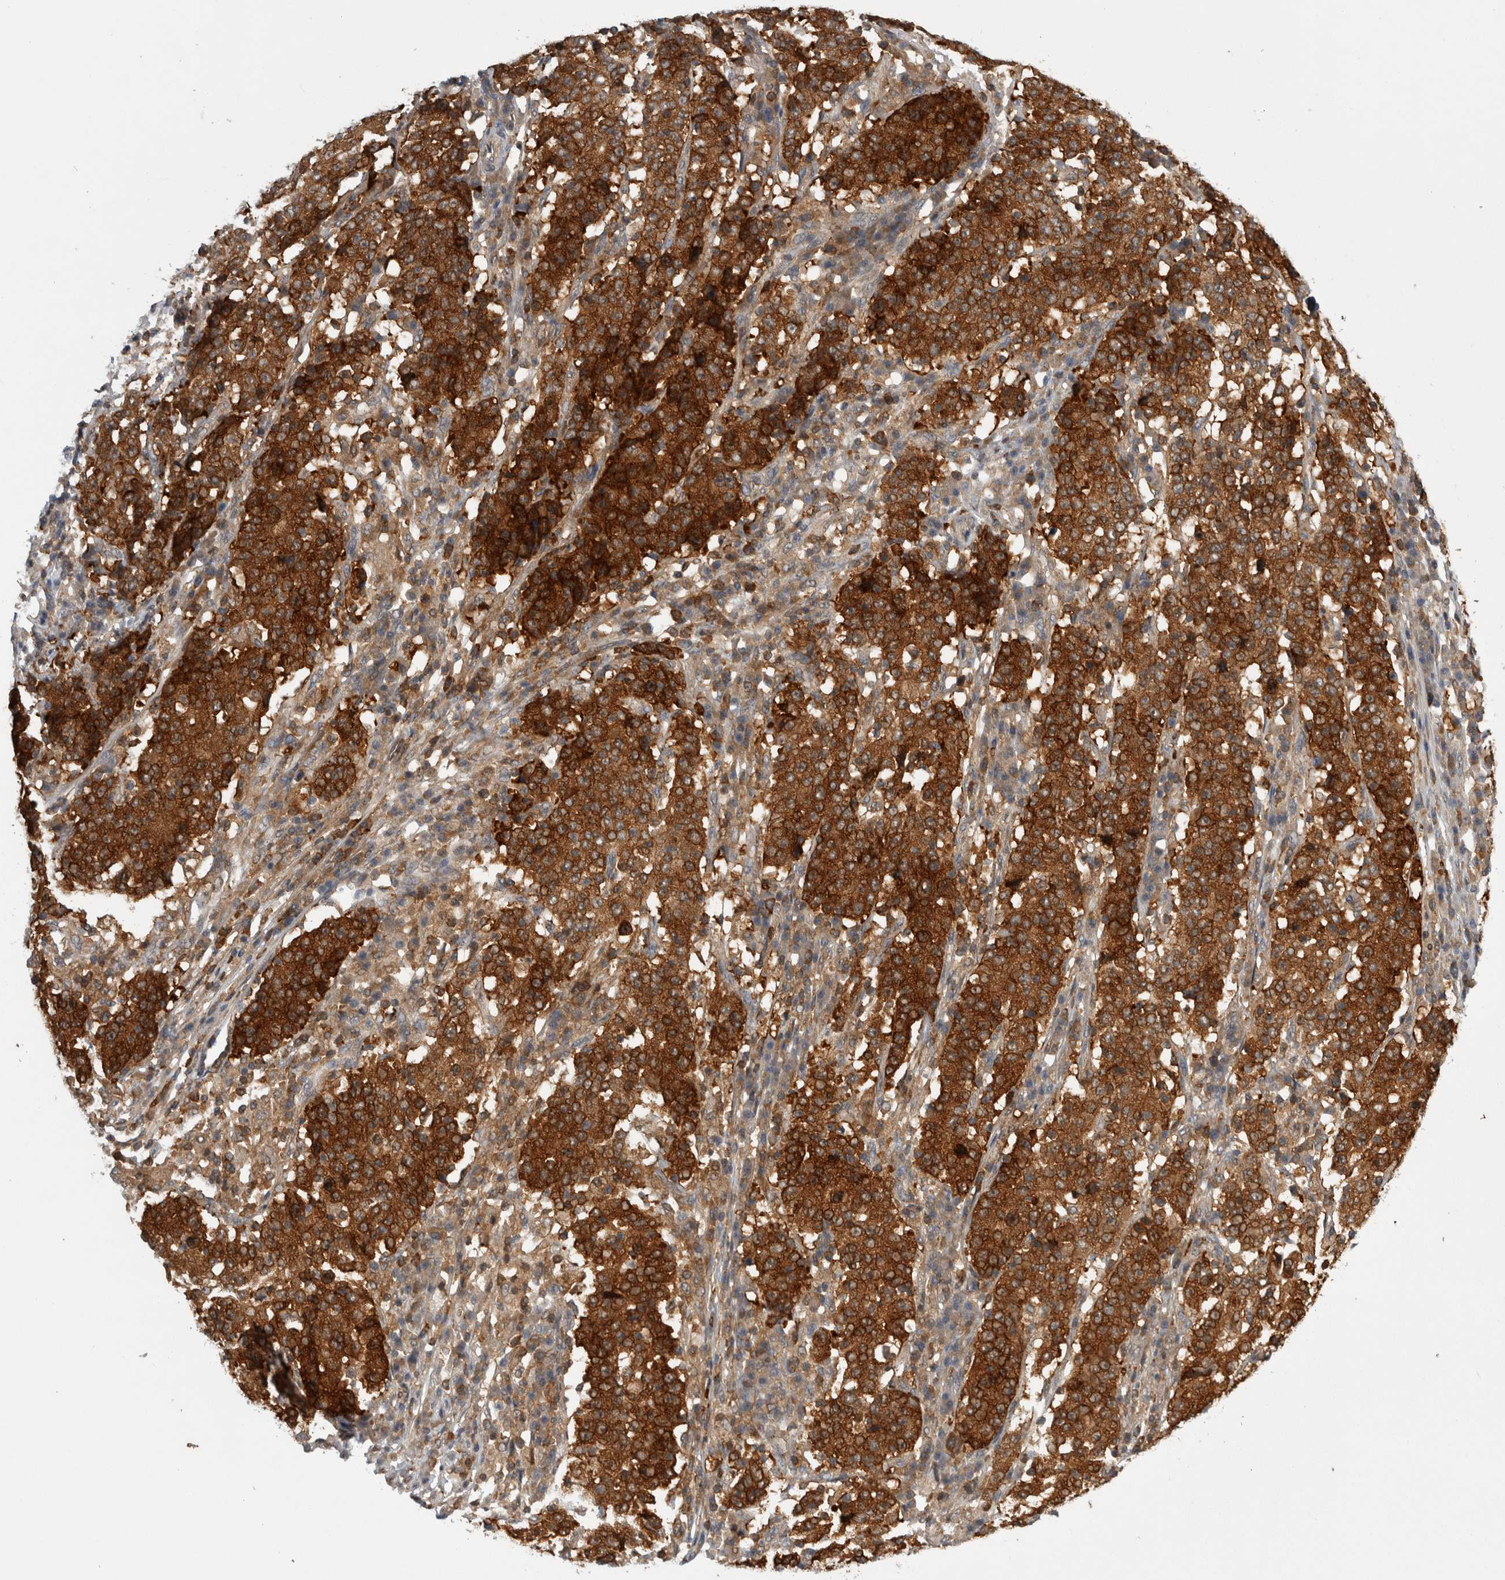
{"staining": {"intensity": "strong", "quantity": ">75%", "location": "cytoplasmic/membranous"}, "tissue": "stomach cancer", "cell_type": "Tumor cells", "image_type": "cancer", "snomed": [{"axis": "morphology", "description": "Adenocarcinoma, NOS"}, {"axis": "topography", "description": "Stomach"}], "caption": "Protein expression analysis of human stomach cancer (adenocarcinoma) reveals strong cytoplasmic/membranous positivity in about >75% of tumor cells. (DAB IHC, brown staining for protein, blue staining for nuclei).", "gene": "CACYBP", "patient": {"sex": "male", "age": 59}}